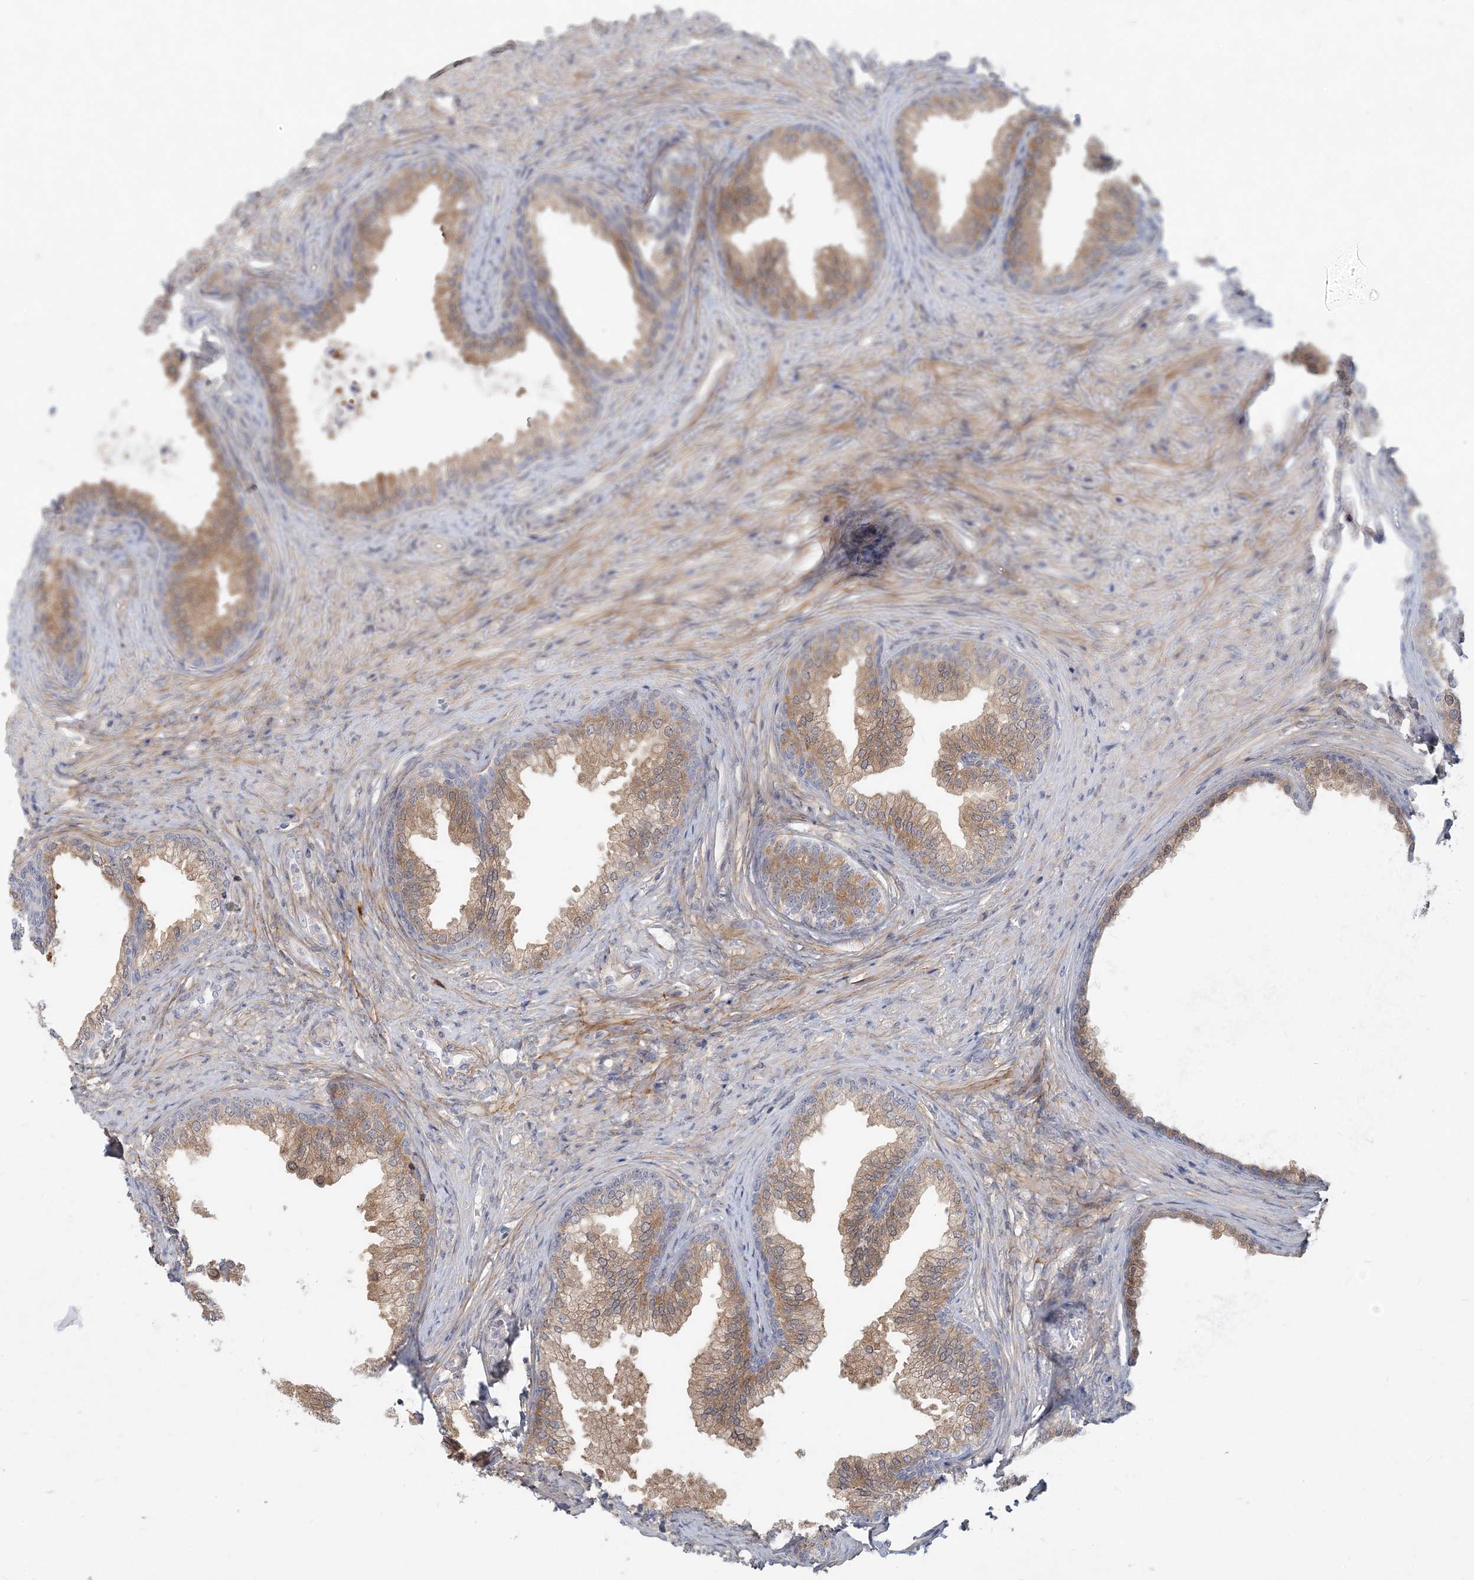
{"staining": {"intensity": "moderate", "quantity": ">75%", "location": "cytoplasmic/membranous"}, "tissue": "prostate", "cell_type": "Glandular cells", "image_type": "normal", "snomed": [{"axis": "morphology", "description": "Normal tissue, NOS"}, {"axis": "topography", "description": "Prostate"}], "caption": "Prostate stained for a protein exhibits moderate cytoplasmic/membranous positivity in glandular cells. (brown staining indicates protein expression, while blue staining denotes nuclei).", "gene": "GMPPA", "patient": {"sex": "male", "age": 76}}